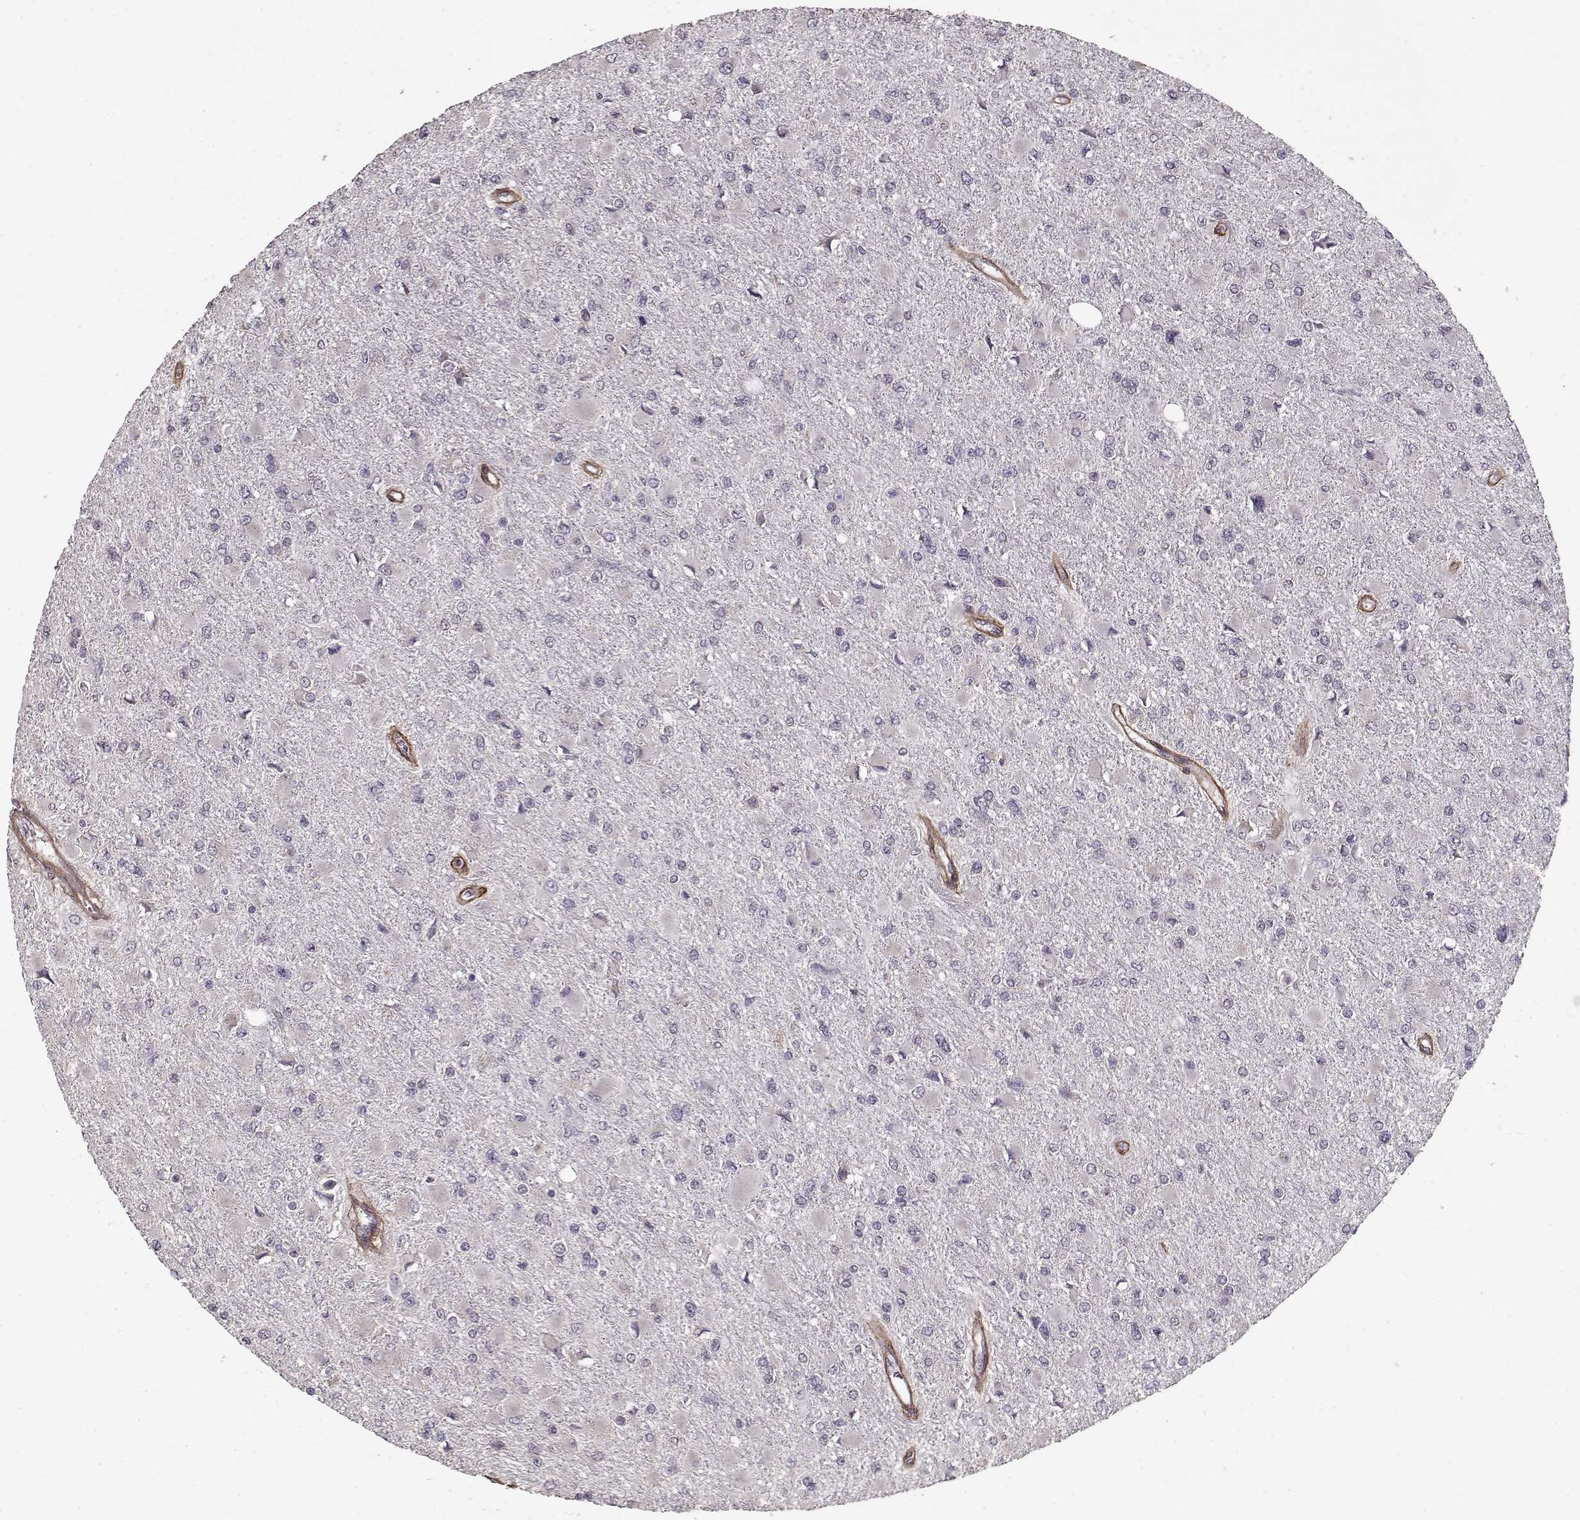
{"staining": {"intensity": "negative", "quantity": "none", "location": "none"}, "tissue": "glioma", "cell_type": "Tumor cells", "image_type": "cancer", "snomed": [{"axis": "morphology", "description": "Glioma, malignant, High grade"}, {"axis": "topography", "description": "Cerebral cortex"}], "caption": "Immunohistochemical staining of glioma reveals no significant expression in tumor cells.", "gene": "LAMA2", "patient": {"sex": "female", "age": 36}}